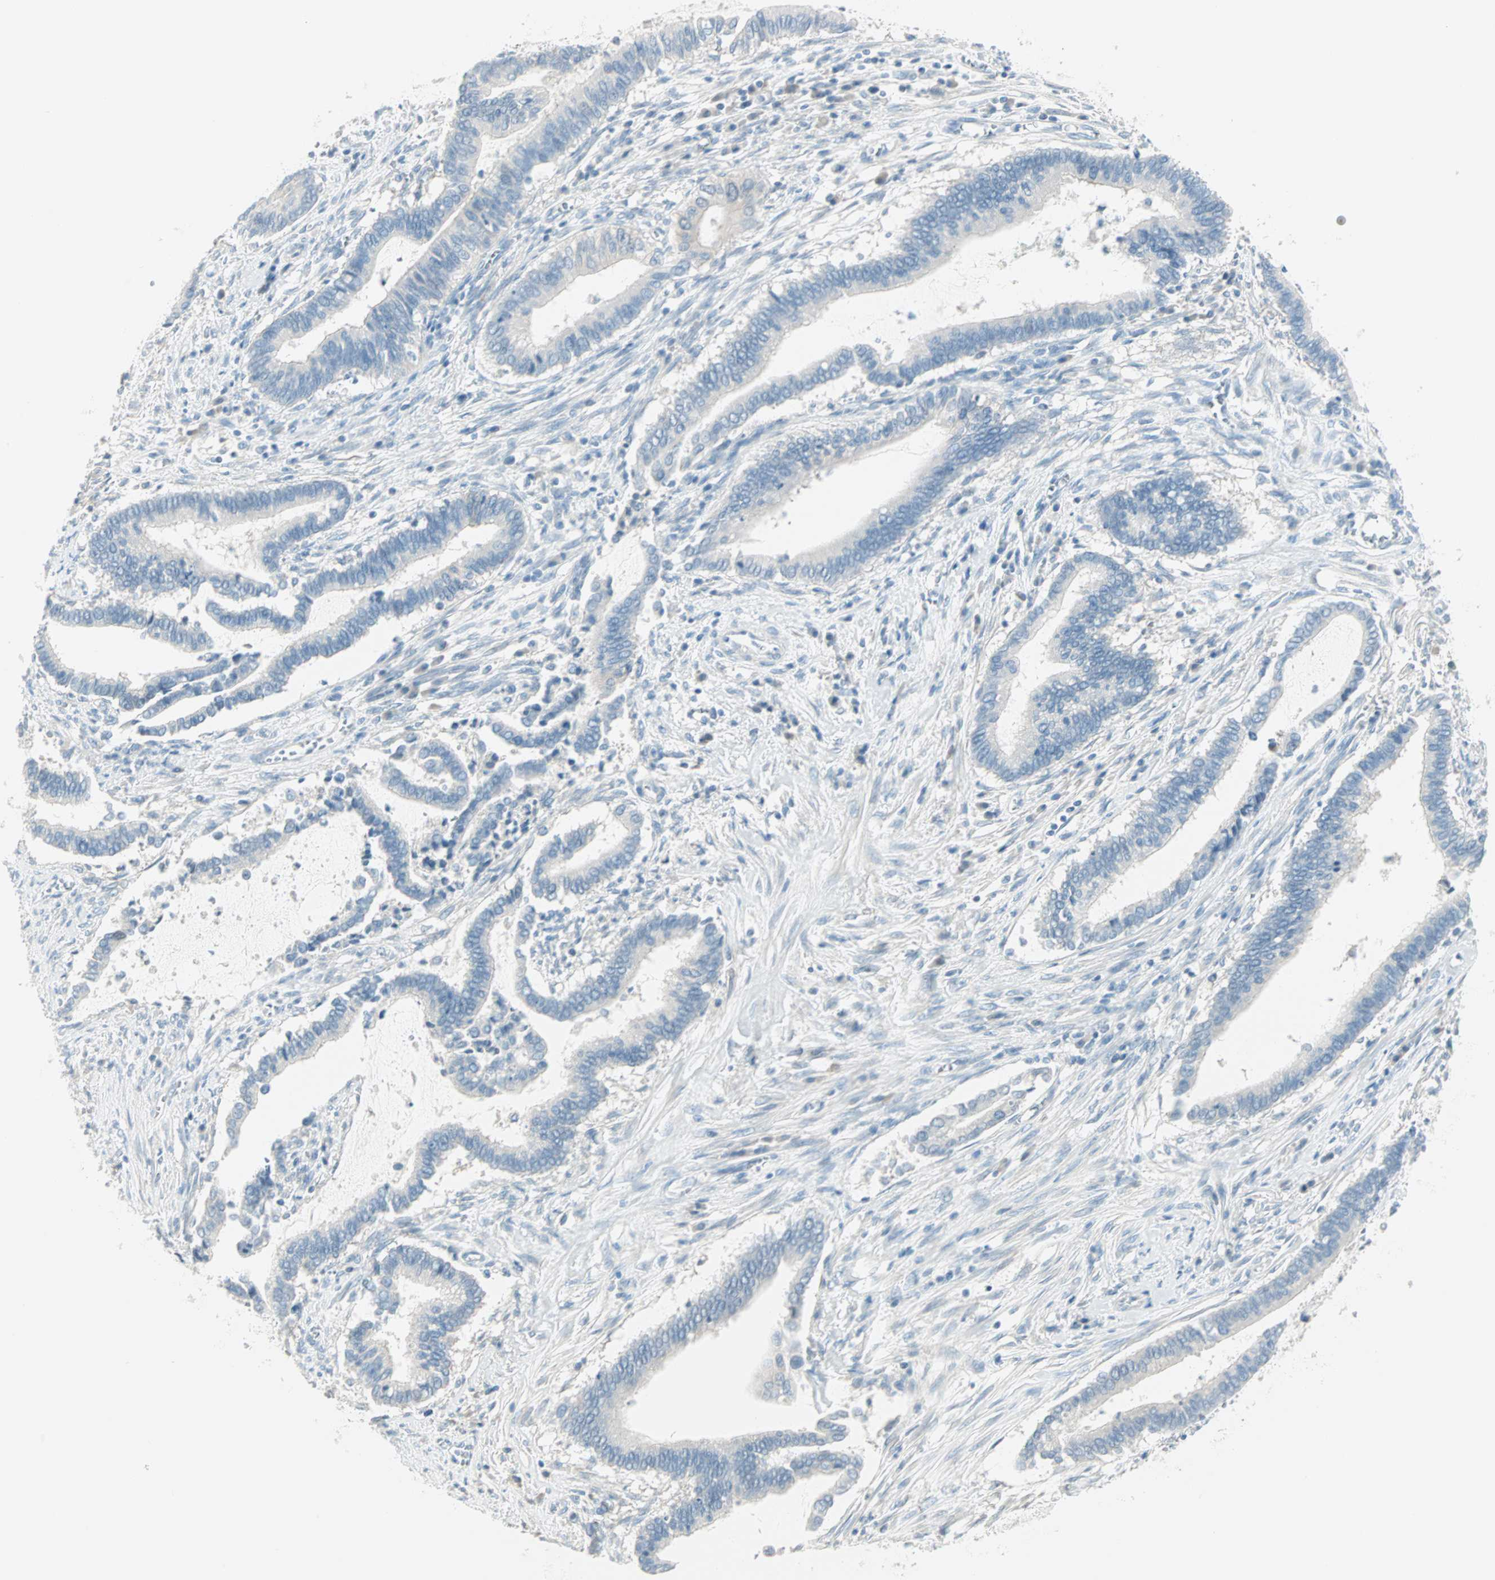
{"staining": {"intensity": "negative", "quantity": "none", "location": "none"}, "tissue": "cervical cancer", "cell_type": "Tumor cells", "image_type": "cancer", "snomed": [{"axis": "morphology", "description": "Adenocarcinoma, NOS"}, {"axis": "topography", "description": "Cervix"}], "caption": "Immunohistochemistry (IHC) histopathology image of neoplastic tissue: cervical cancer (adenocarcinoma) stained with DAB reveals no significant protein positivity in tumor cells.", "gene": "SULT1C2", "patient": {"sex": "female", "age": 44}}